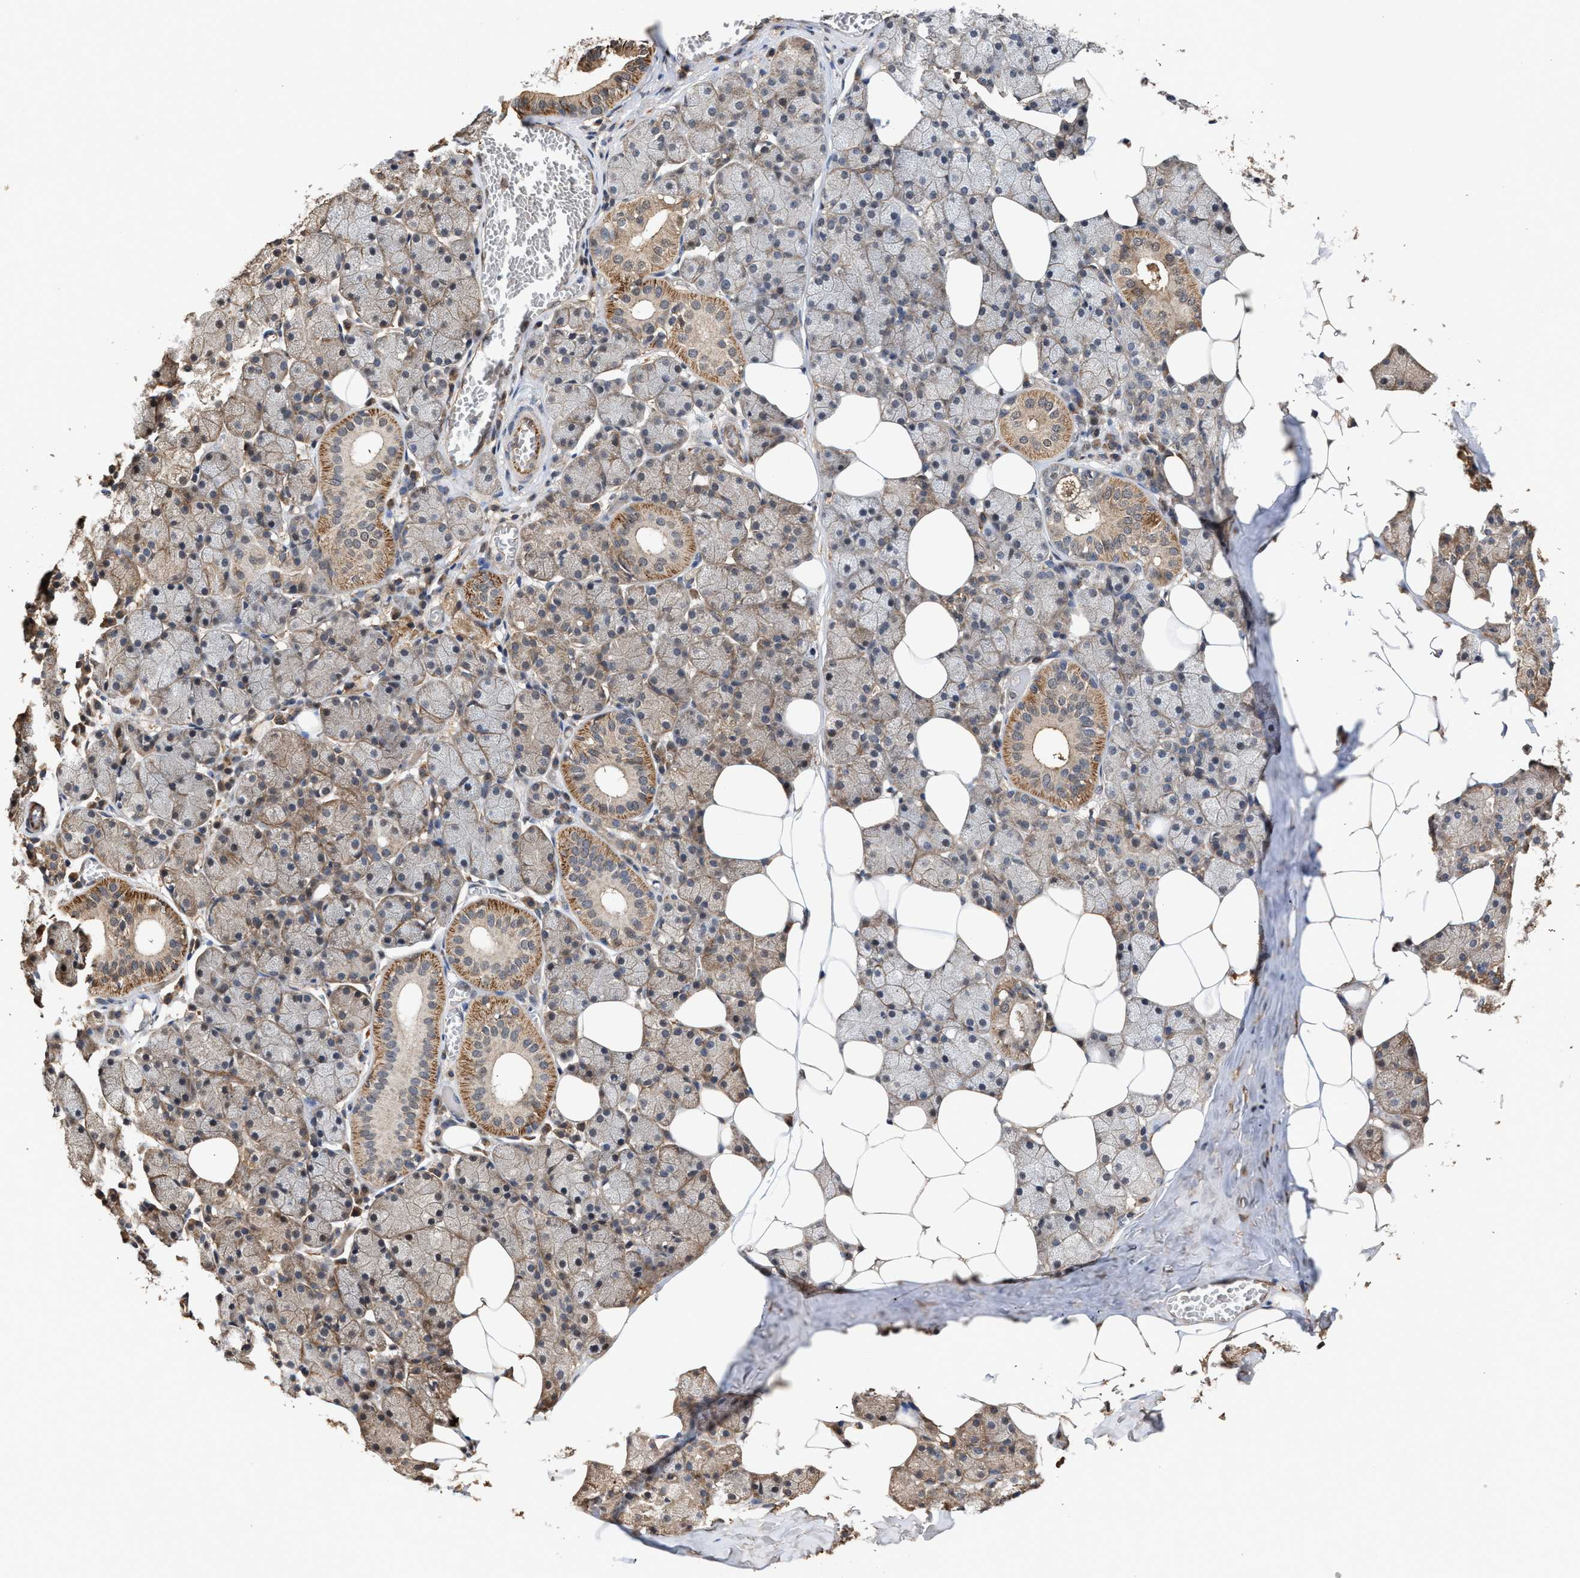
{"staining": {"intensity": "moderate", "quantity": ">75%", "location": "cytoplasmic/membranous"}, "tissue": "salivary gland", "cell_type": "Glandular cells", "image_type": "normal", "snomed": [{"axis": "morphology", "description": "Normal tissue, NOS"}, {"axis": "topography", "description": "Salivary gland"}], "caption": "Salivary gland stained for a protein shows moderate cytoplasmic/membranous positivity in glandular cells.", "gene": "ZNHIT6", "patient": {"sex": "female", "age": 33}}